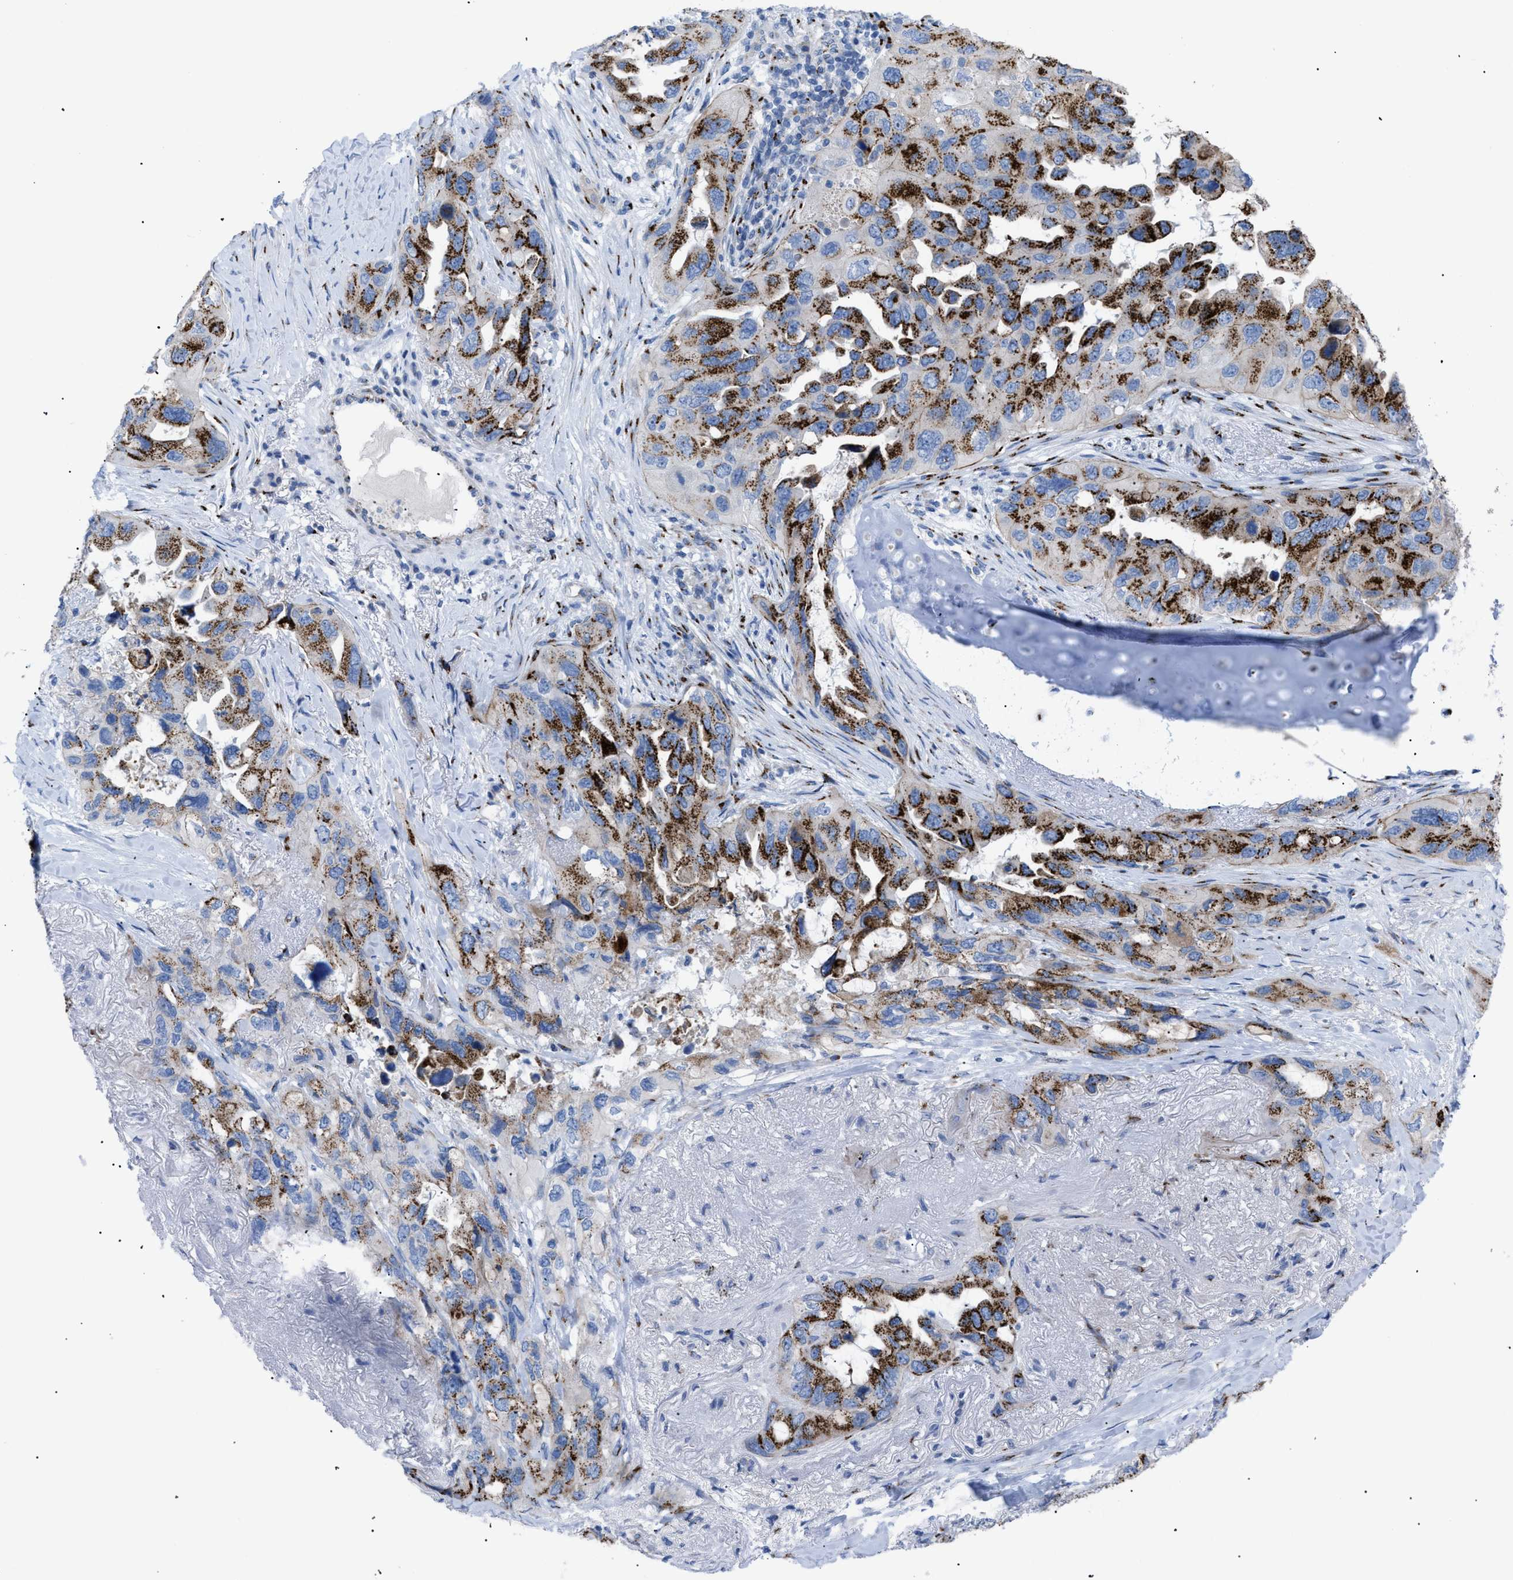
{"staining": {"intensity": "strong", "quantity": ">75%", "location": "cytoplasmic/membranous"}, "tissue": "lung cancer", "cell_type": "Tumor cells", "image_type": "cancer", "snomed": [{"axis": "morphology", "description": "Squamous cell carcinoma, NOS"}, {"axis": "topography", "description": "Lung"}], "caption": "Tumor cells exhibit strong cytoplasmic/membranous staining in about >75% of cells in squamous cell carcinoma (lung).", "gene": "TMEM17", "patient": {"sex": "female", "age": 73}}